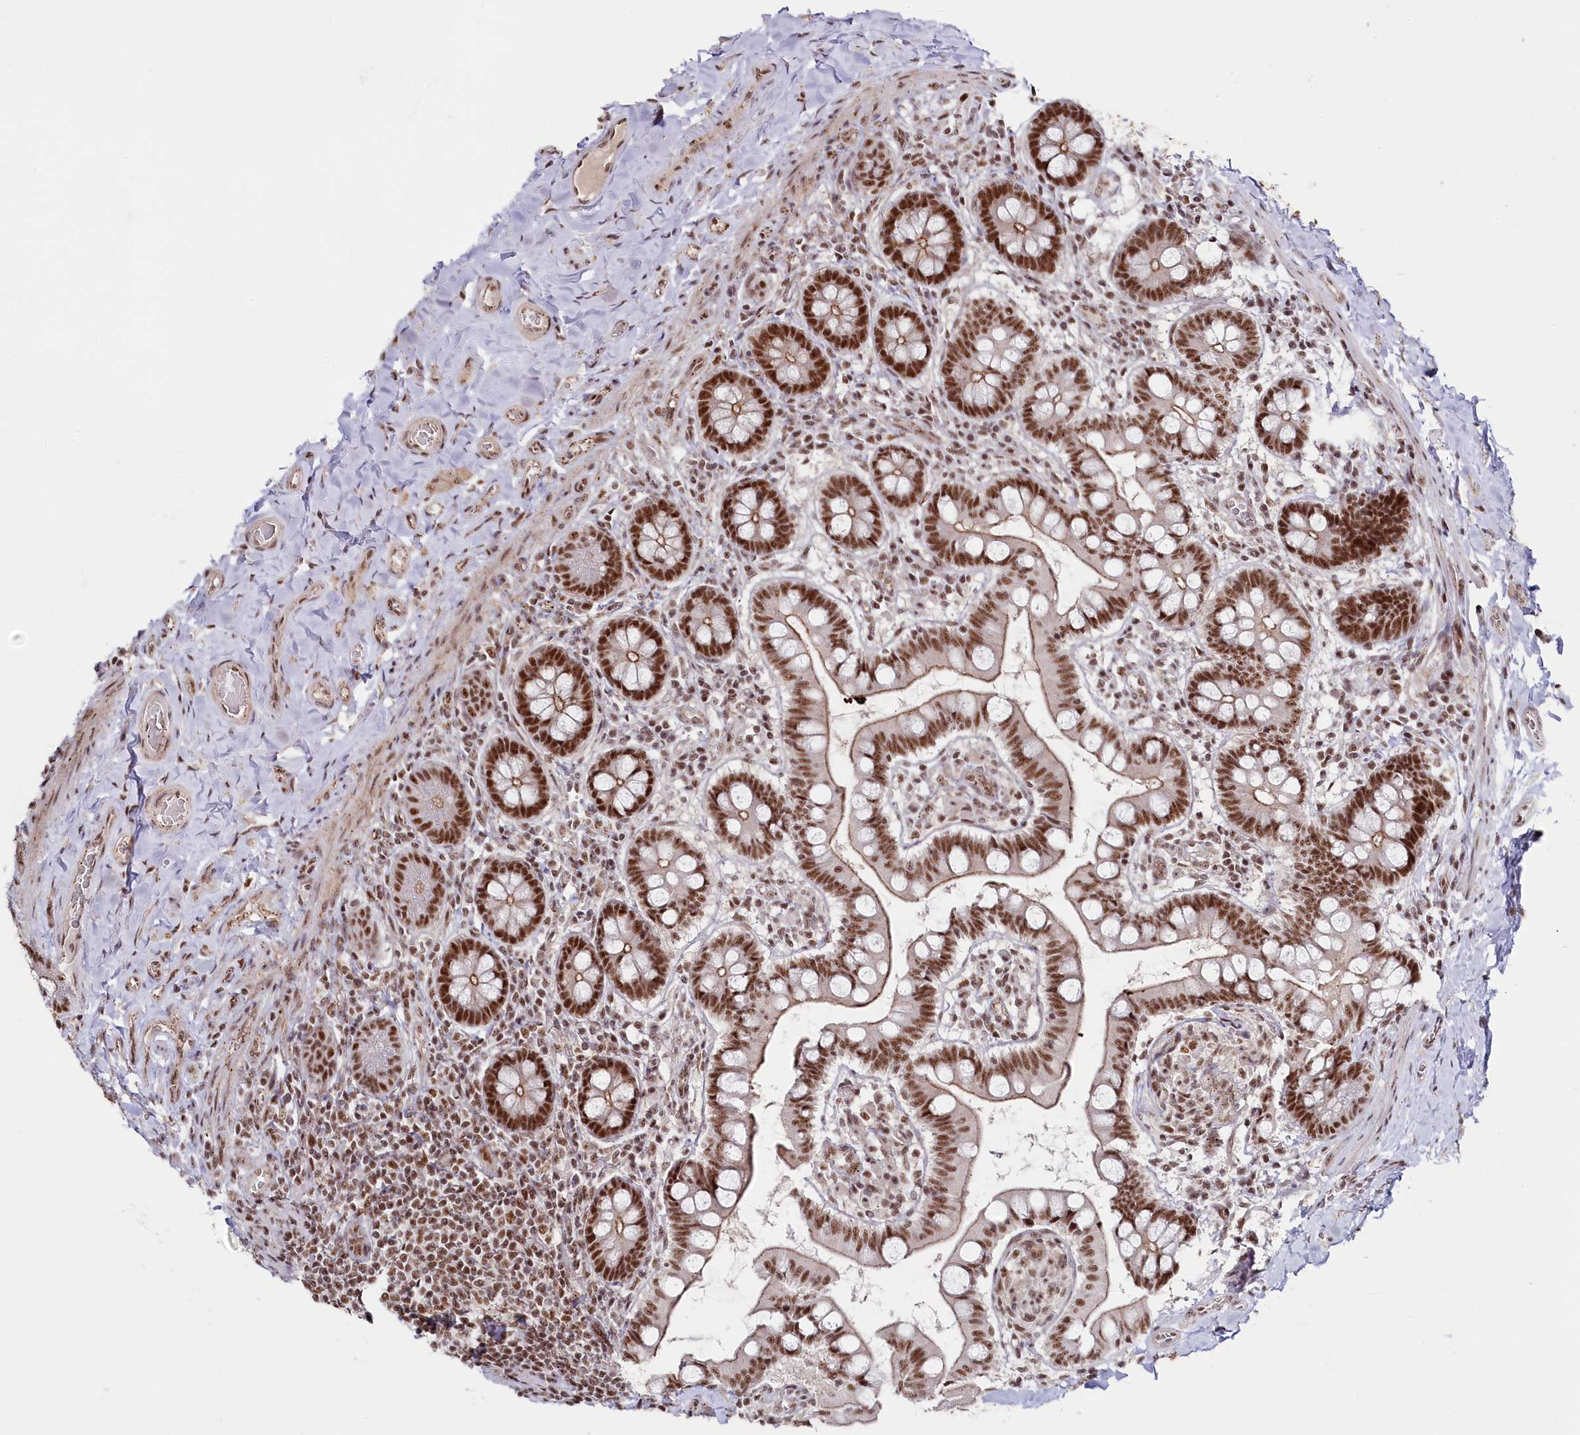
{"staining": {"intensity": "strong", "quantity": ">75%", "location": "nuclear"}, "tissue": "small intestine", "cell_type": "Glandular cells", "image_type": "normal", "snomed": [{"axis": "morphology", "description": "Normal tissue, NOS"}, {"axis": "topography", "description": "Small intestine"}], "caption": "IHC staining of benign small intestine, which demonstrates high levels of strong nuclear expression in about >75% of glandular cells indicating strong nuclear protein expression. The staining was performed using DAB (brown) for protein detection and nuclei were counterstained in hematoxylin (blue).", "gene": "POLR2H", "patient": {"sex": "male", "age": 52}}